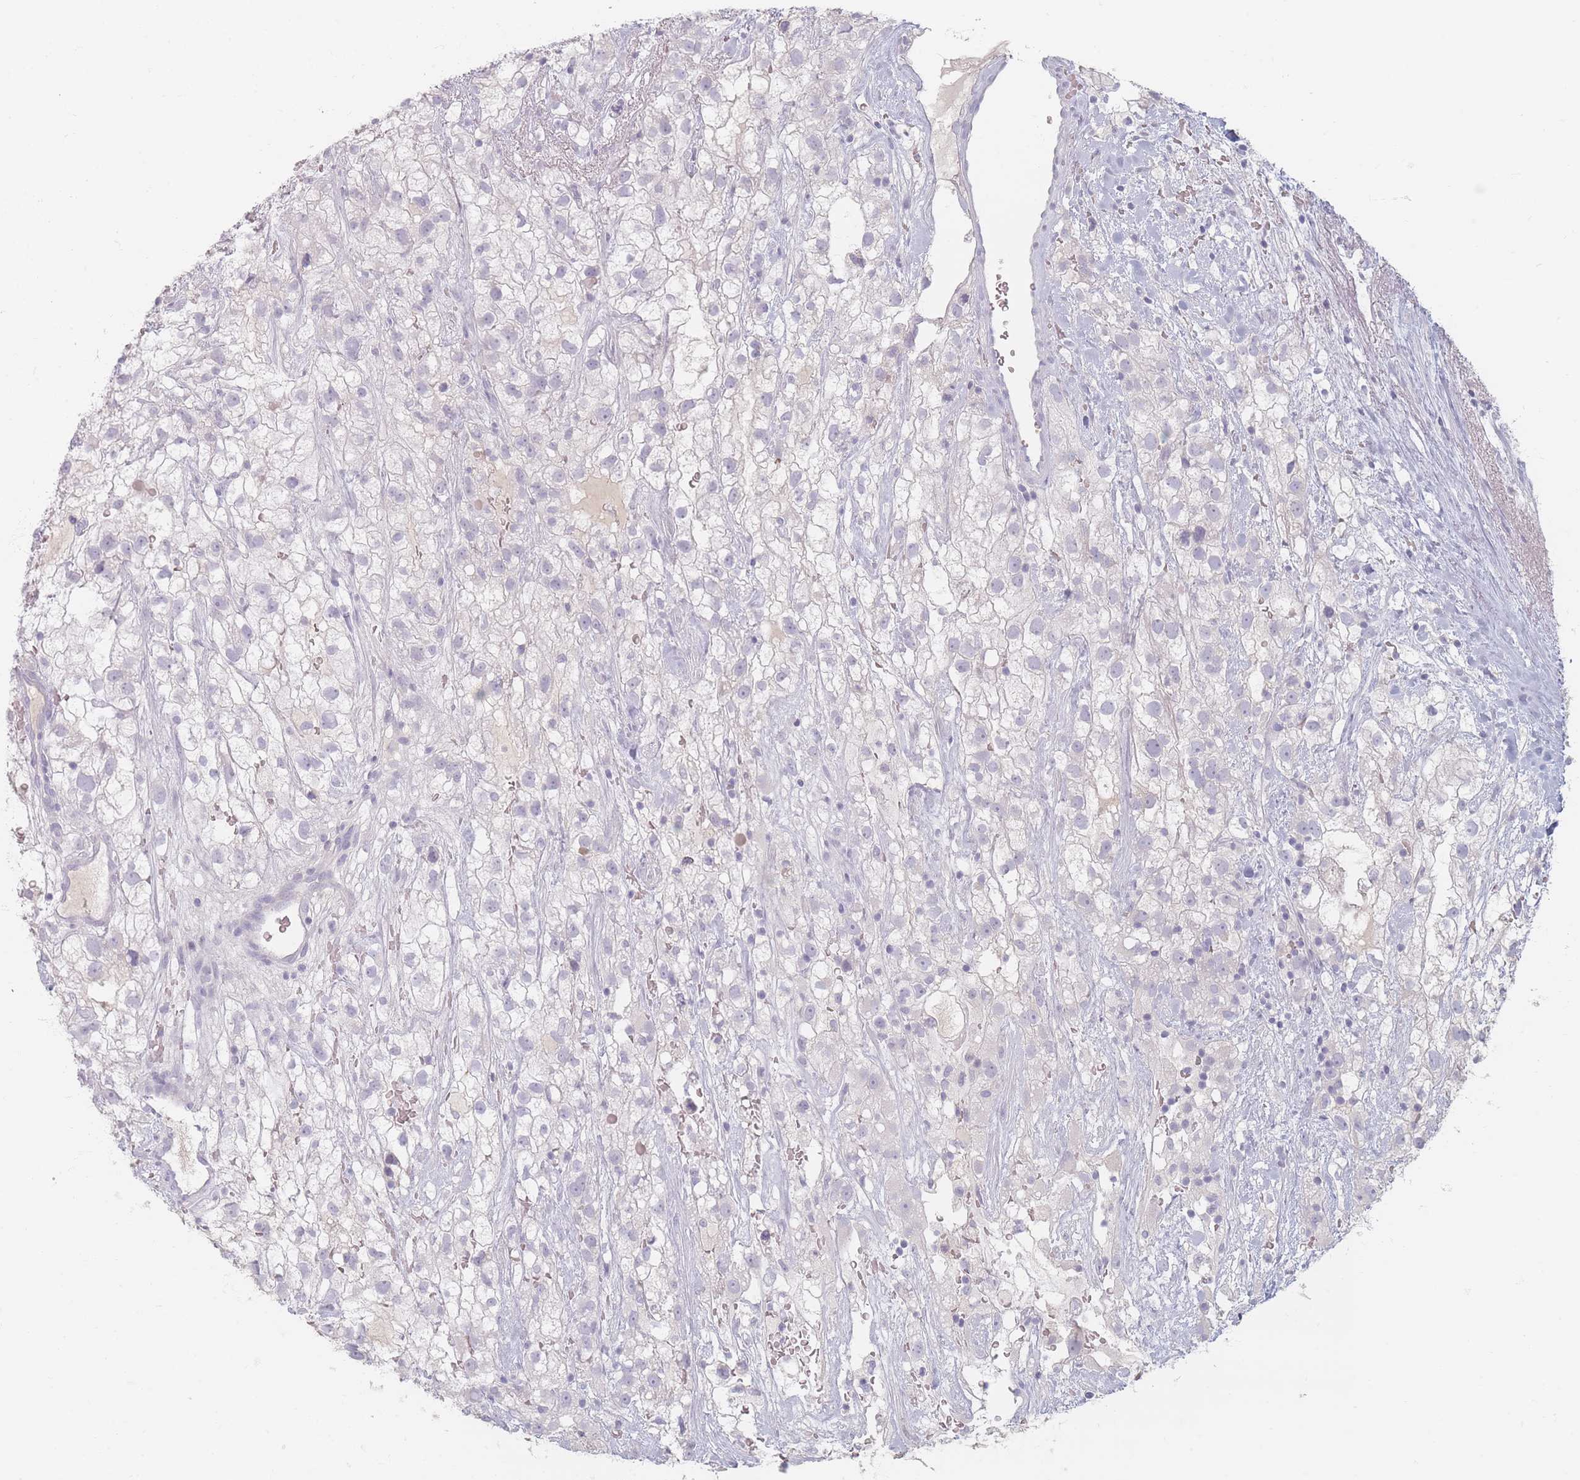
{"staining": {"intensity": "negative", "quantity": "none", "location": "none"}, "tissue": "renal cancer", "cell_type": "Tumor cells", "image_type": "cancer", "snomed": [{"axis": "morphology", "description": "Adenocarcinoma, NOS"}, {"axis": "topography", "description": "Kidney"}], "caption": "The image reveals no significant expression in tumor cells of renal cancer (adenocarcinoma).", "gene": "HELZ2", "patient": {"sex": "male", "age": 59}}